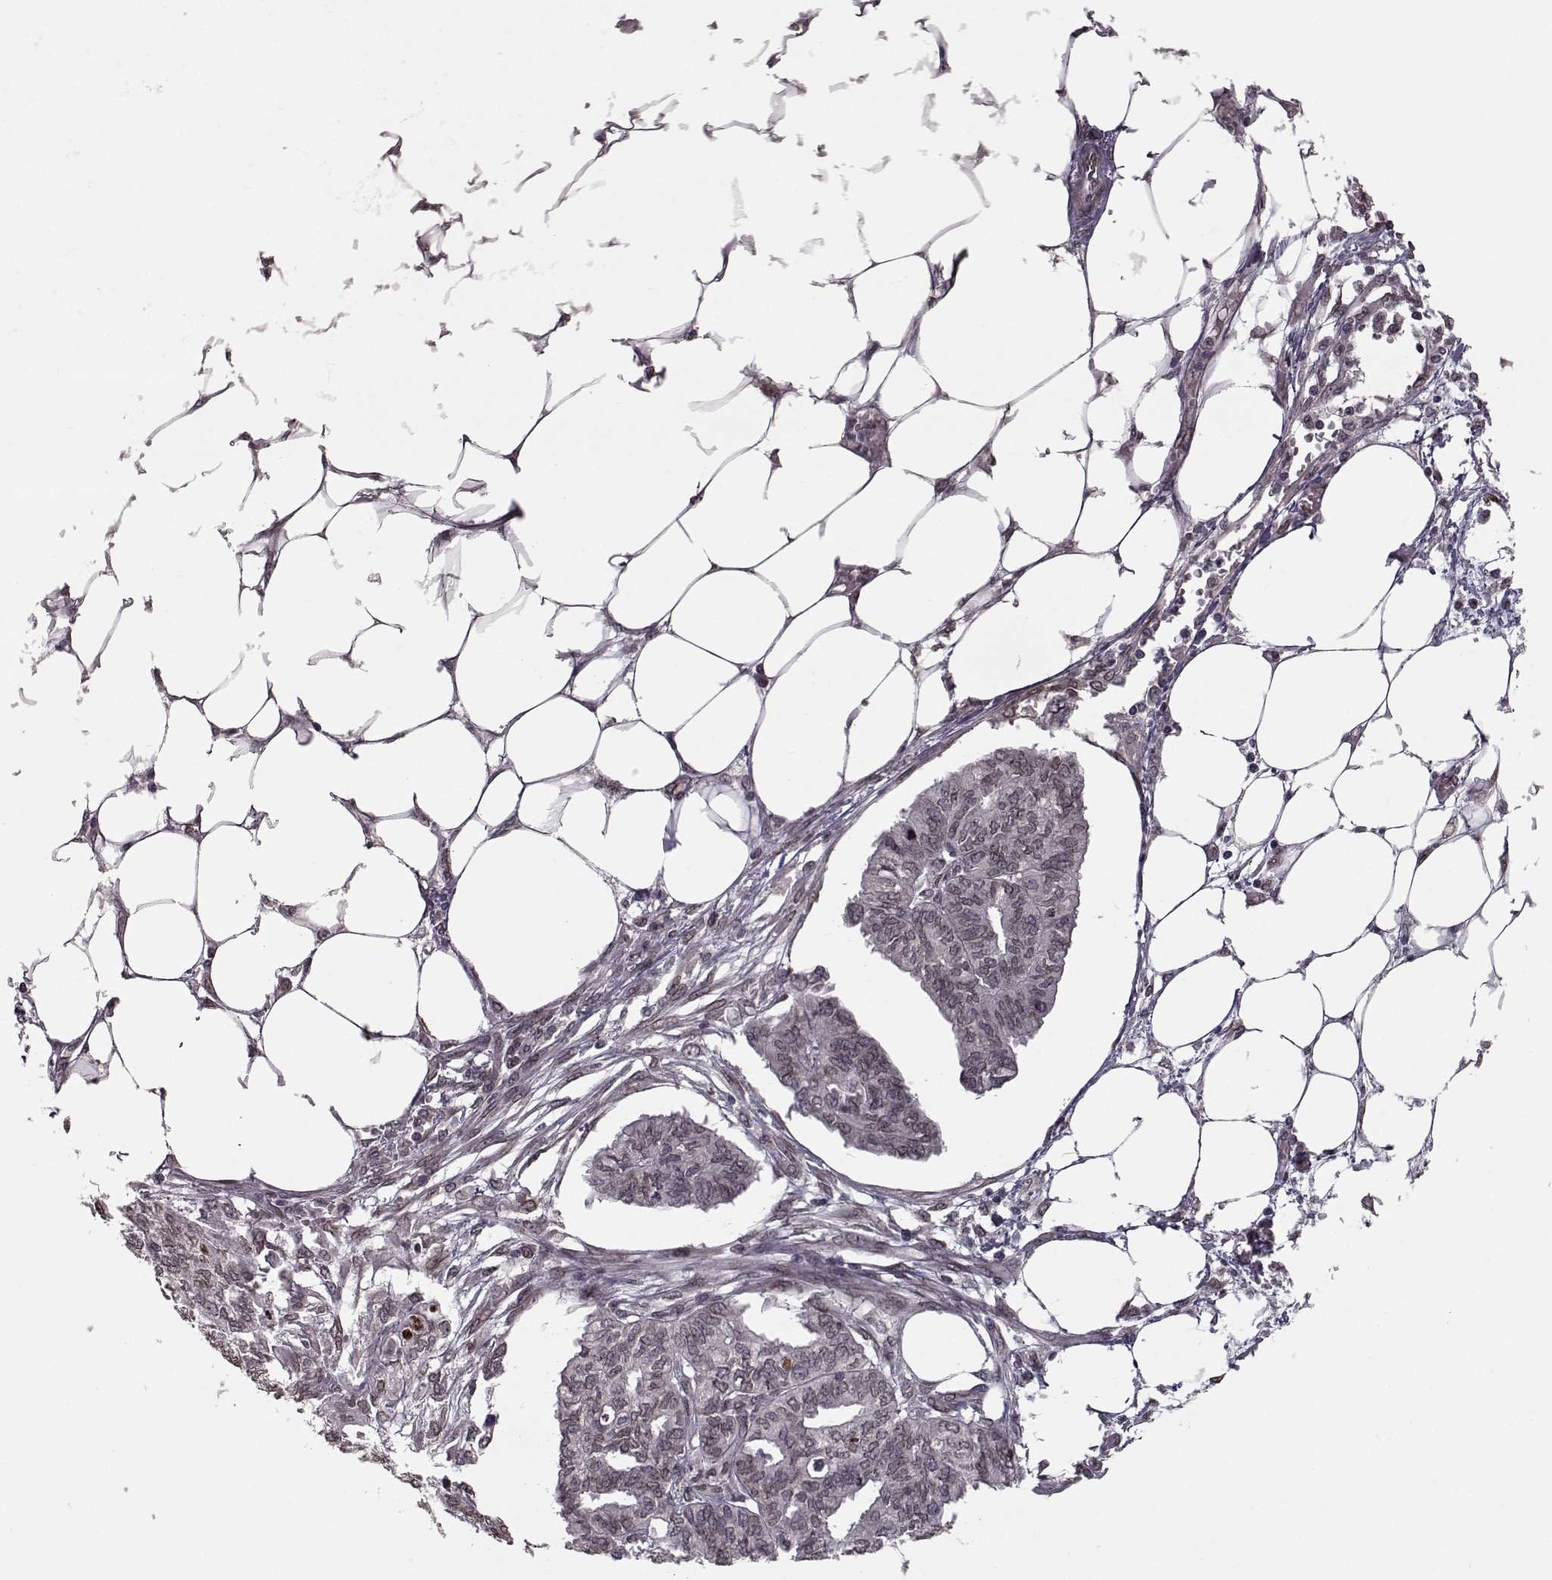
{"staining": {"intensity": "weak", "quantity": ">75%", "location": "cytoplasmic/membranous,nuclear"}, "tissue": "endometrial cancer", "cell_type": "Tumor cells", "image_type": "cancer", "snomed": [{"axis": "morphology", "description": "Adenocarcinoma, NOS"}, {"axis": "morphology", "description": "Adenocarcinoma, metastatic, NOS"}, {"axis": "topography", "description": "Adipose tissue"}, {"axis": "topography", "description": "Endometrium"}], "caption": "A photomicrograph showing weak cytoplasmic/membranous and nuclear positivity in approximately >75% of tumor cells in endometrial cancer, as visualized by brown immunohistochemical staining.", "gene": "NUP37", "patient": {"sex": "female", "age": 67}}